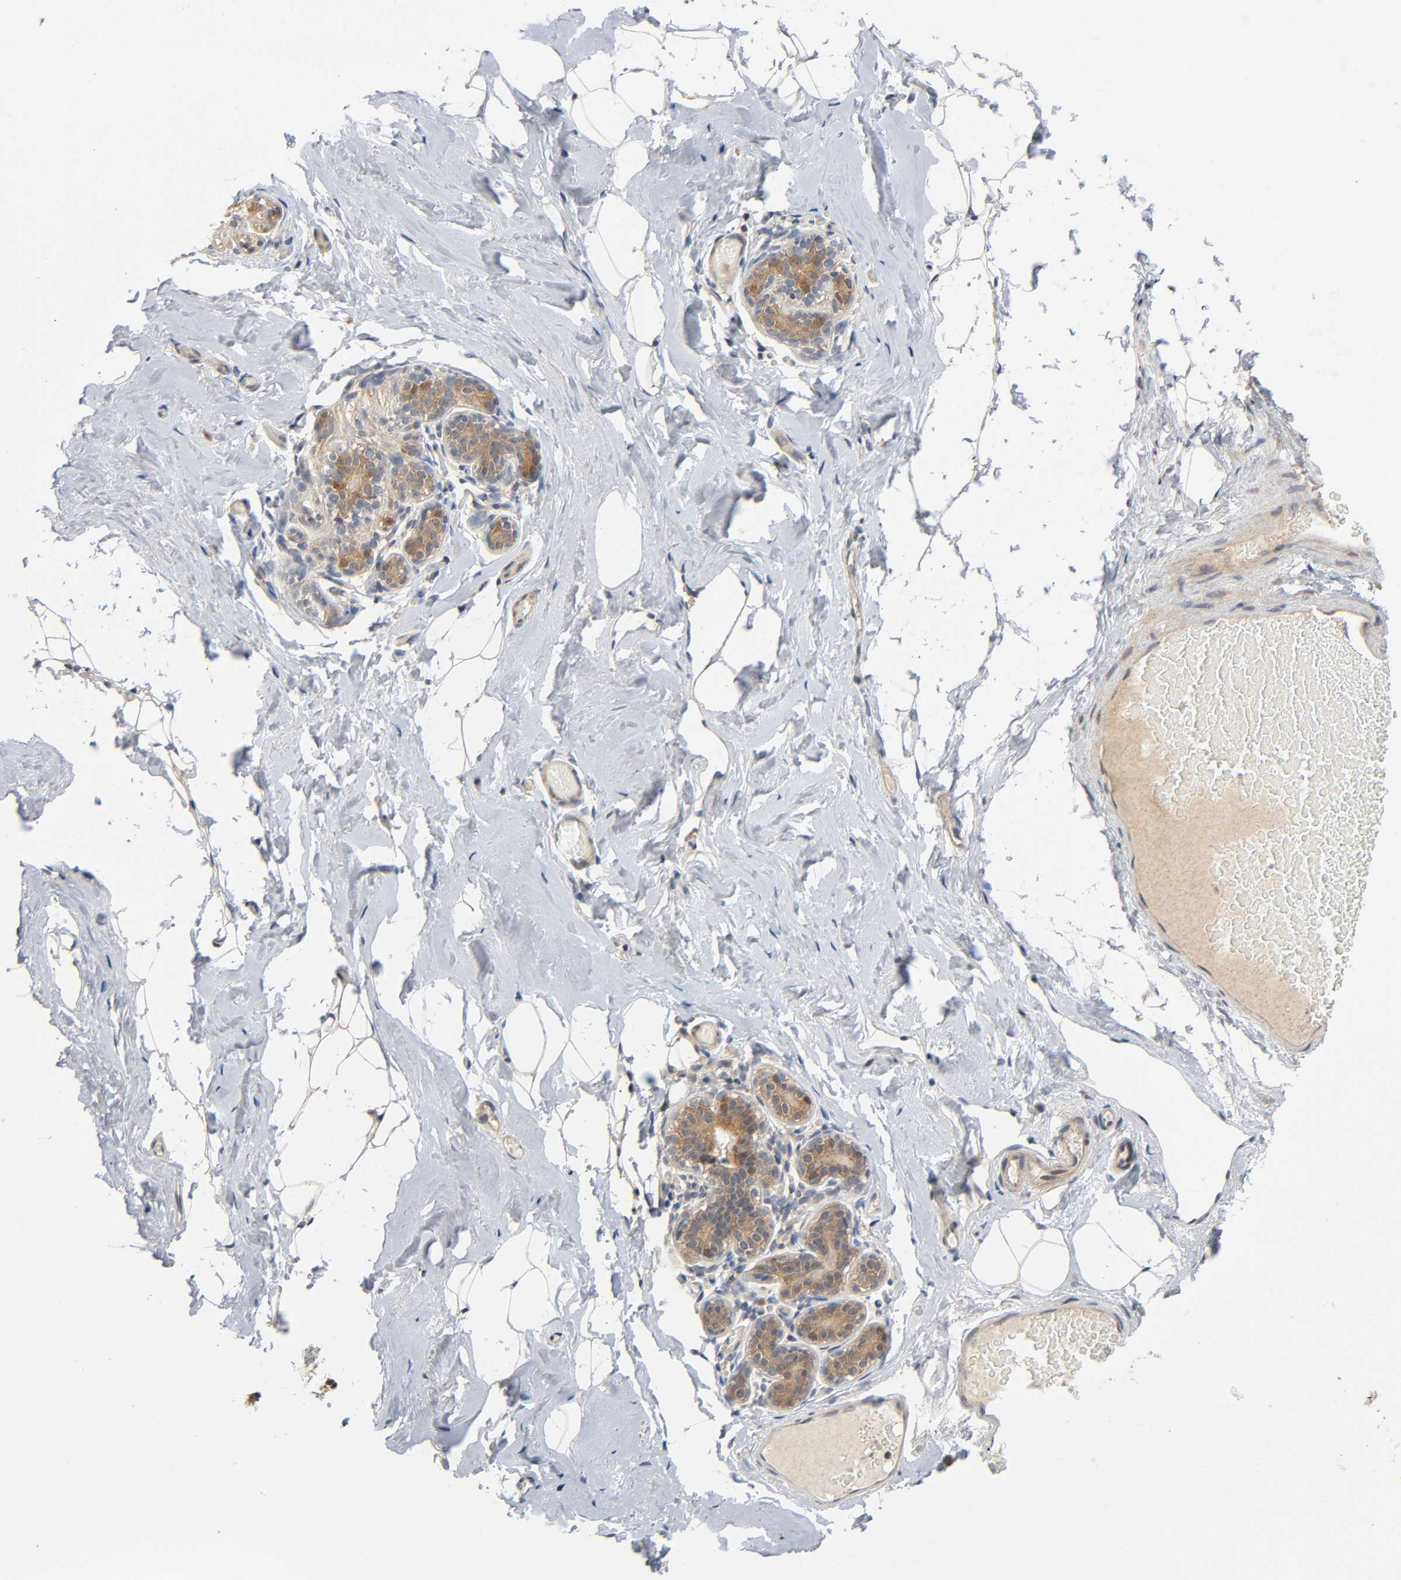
{"staining": {"intensity": "negative", "quantity": "none", "location": "none"}, "tissue": "breast", "cell_type": "Adipocytes", "image_type": "normal", "snomed": [{"axis": "morphology", "description": "Normal tissue, NOS"}, {"axis": "topography", "description": "Breast"}, {"axis": "topography", "description": "Soft tissue"}], "caption": "IHC micrograph of normal human breast stained for a protein (brown), which displays no expression in adipocytes. (DAB IHC with hematoxylin counter stain).", "gene": "MAPK8", "patient": {"sex": "female", "age": 75}}